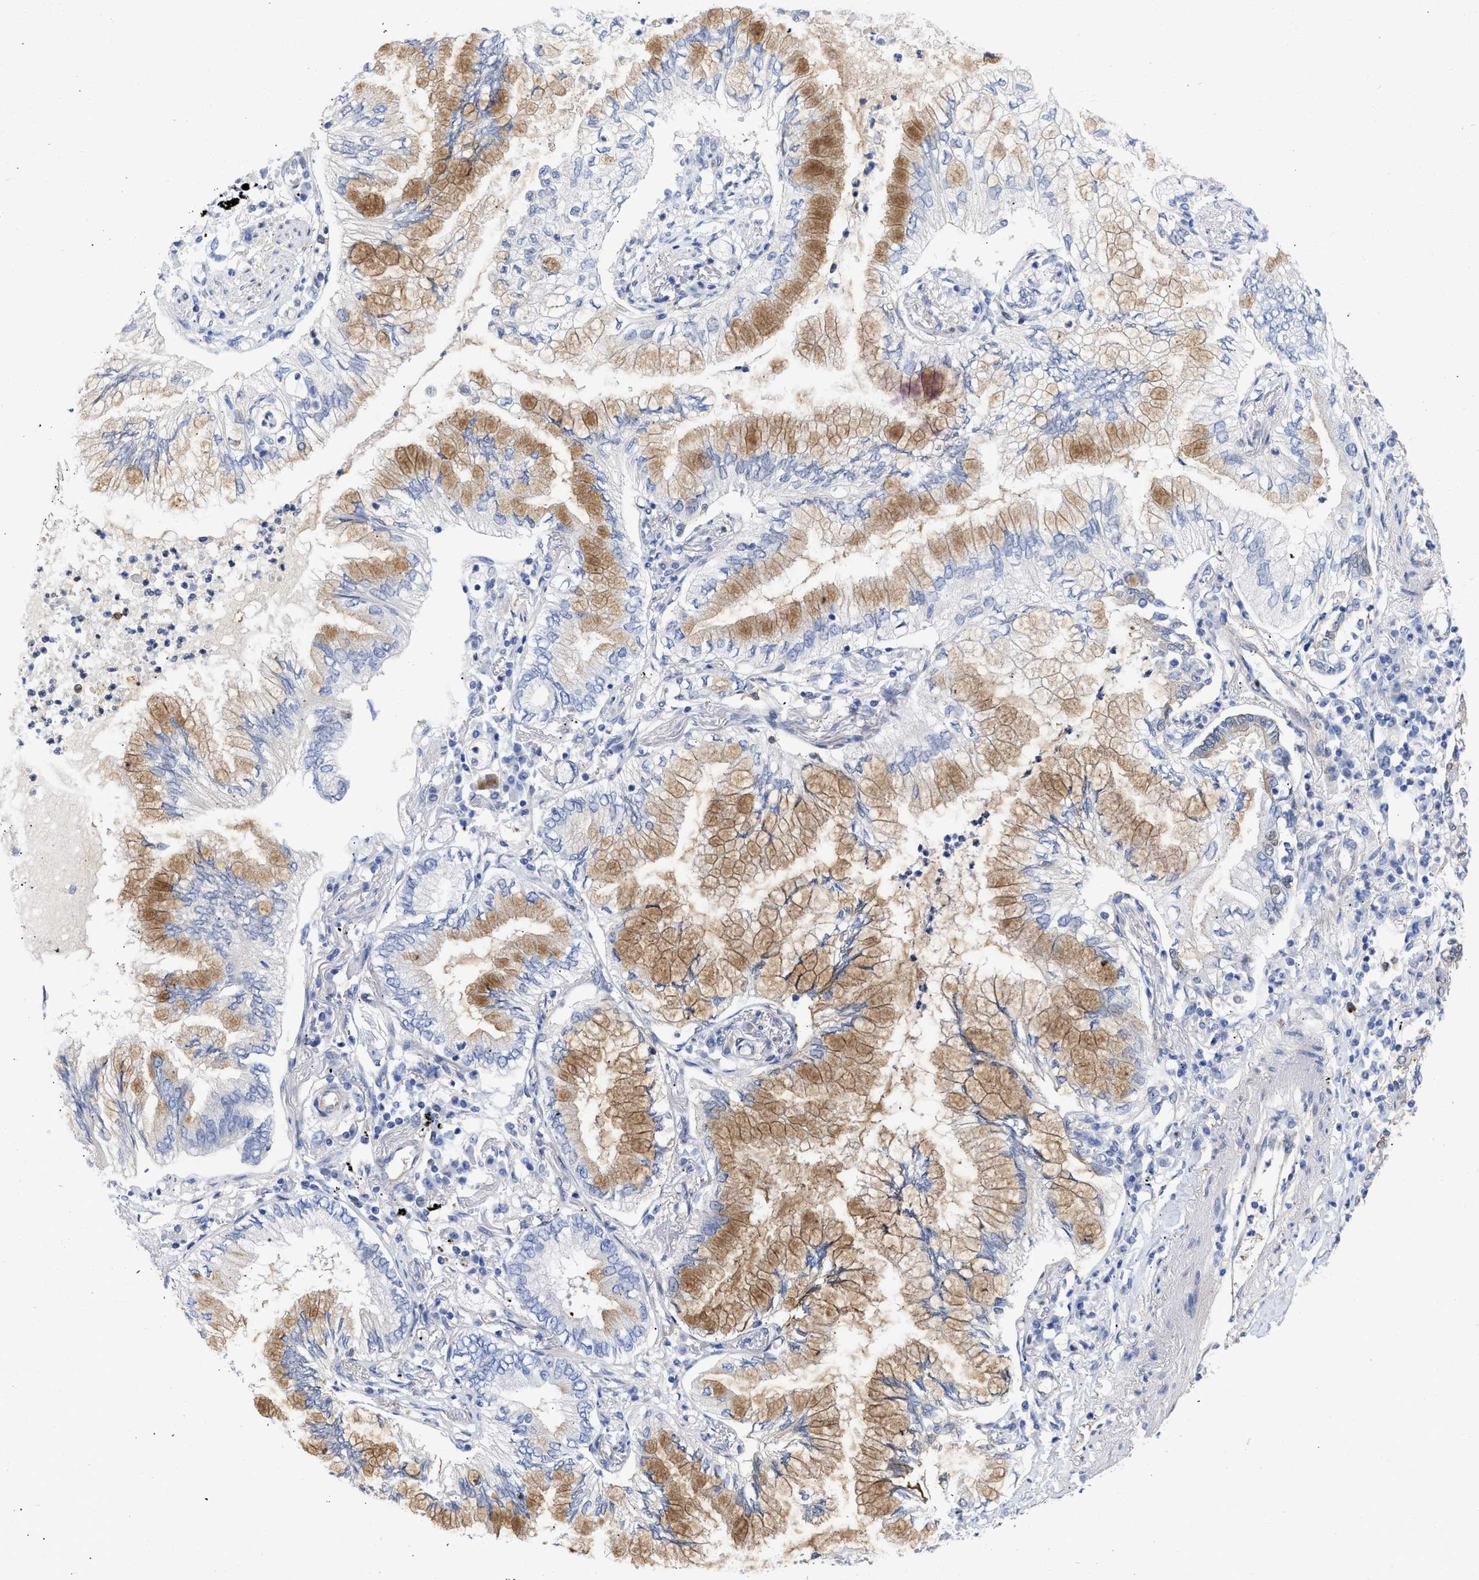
{"staining": {"intensity": "moderate", "quantity": "25%-75%", "location": "cytoplasmic/membranous"}, "tissue": "lung cancer", "cell_type": "Tumor cells", "image_type": "cancer", "snomed": [{"axis": "morphology", "description": "Normal tissue, NOS"}, {"axis": "morphology", "description": "Adenocarcinoma, NOS"}, {"axis": "topography", "description": "Bronchus"}, {"axis": "topography", "description": "Lung"}], "caption": "The immunohistochemical stain shows moderate cytoplasmic/membranous expression in tumor cells of lung cancer tissue.", "gene": "THRA", "patient": {"sex": "female", "age": 70}}